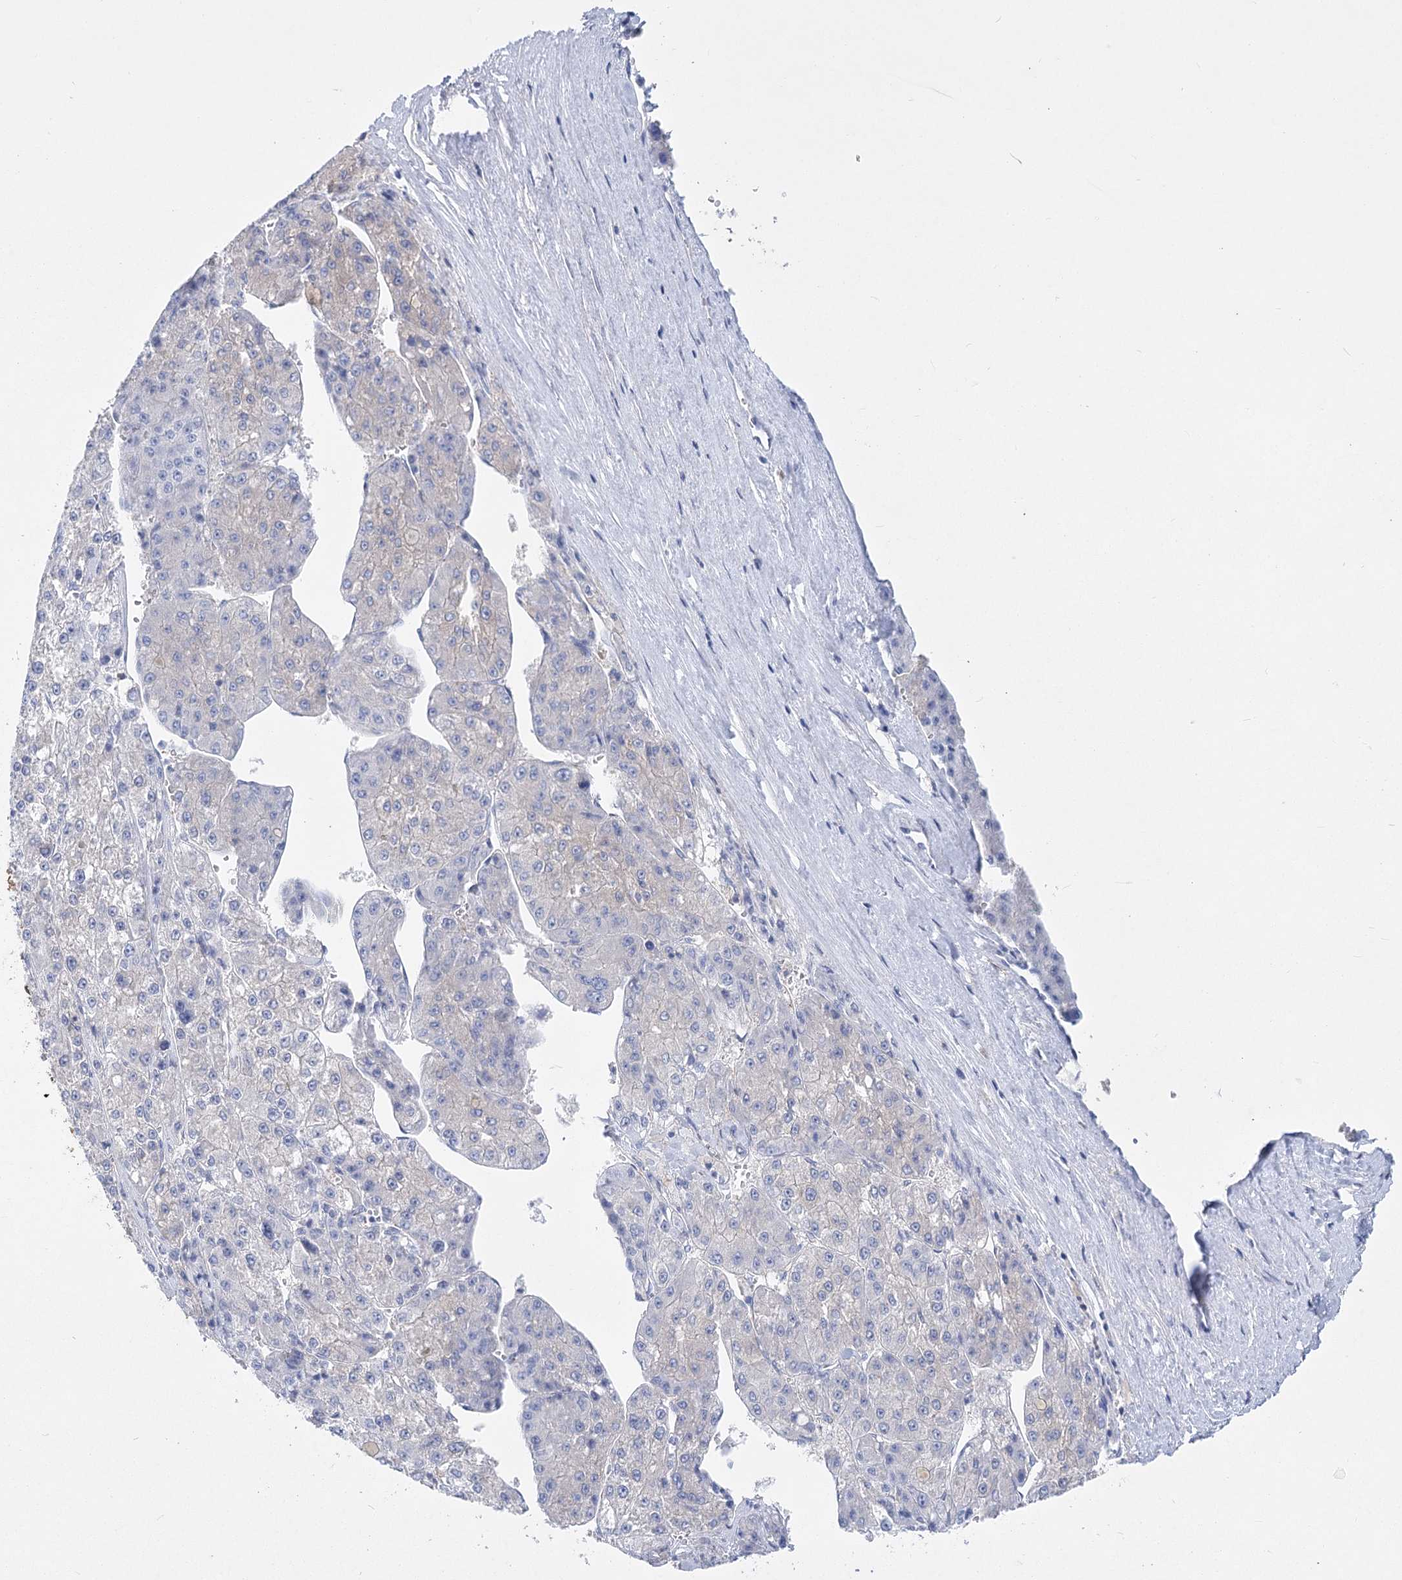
{"staining": {"intensity": "negative", "quantity": "none", "location": "none"}, "tissue": "liver cancer", "cell_type": "Tumor cells", "image_type": "cancer", "snomed": [{"axis": "morphology", "description": "Carcinoma, Hepatocellular, NOS"}, {"axis": "topography", "description": "Liver"}], "caption": "This is an immunohistochemistry histopathology image of human liver hepatocellular carcinoma. There is no staining in tumor cells.", "gene": "PCDHA1", "patient": {"sex": "female", "age": 73}}